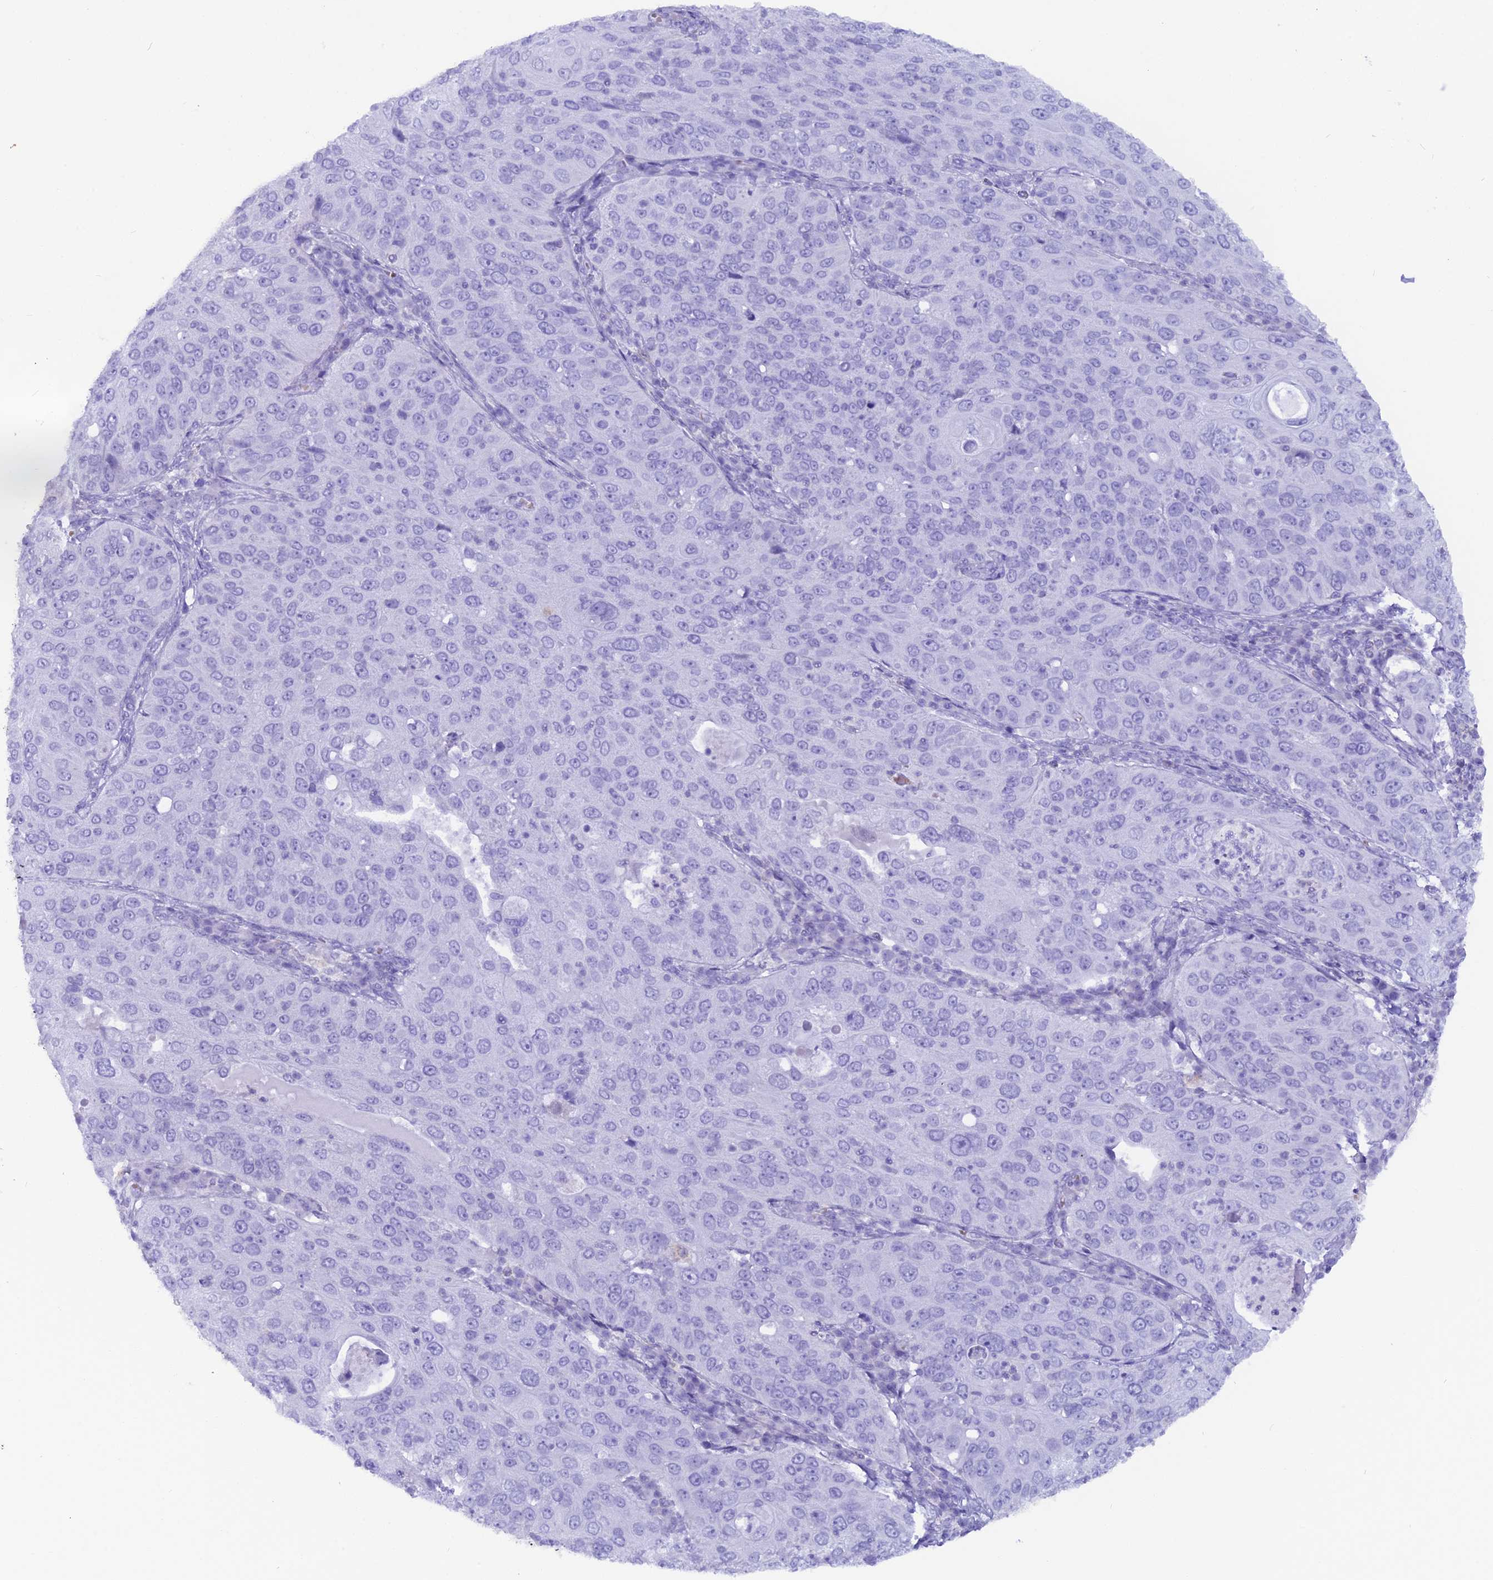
{"staining": {"intensity": "negative", "quantity": "none", "location": "none"}, "tissue": "cervical cancer", "cell_type": "Tumor cells", "image_type": "cancer", "snomed": [{"axis": "morphology", "description": "Squamous cell carcinoma, NOS"}, {"axis": "topography", "description": "Cervix"}], "caption": "The image reveals no staining of tumor cells in cervical cancer. The staining is performed using DAB brown chromogen with nuclei counter-stained in using hematoxylin.", "gene": "GLYATL1", "patient": {"sex": "female", "age": 36}}